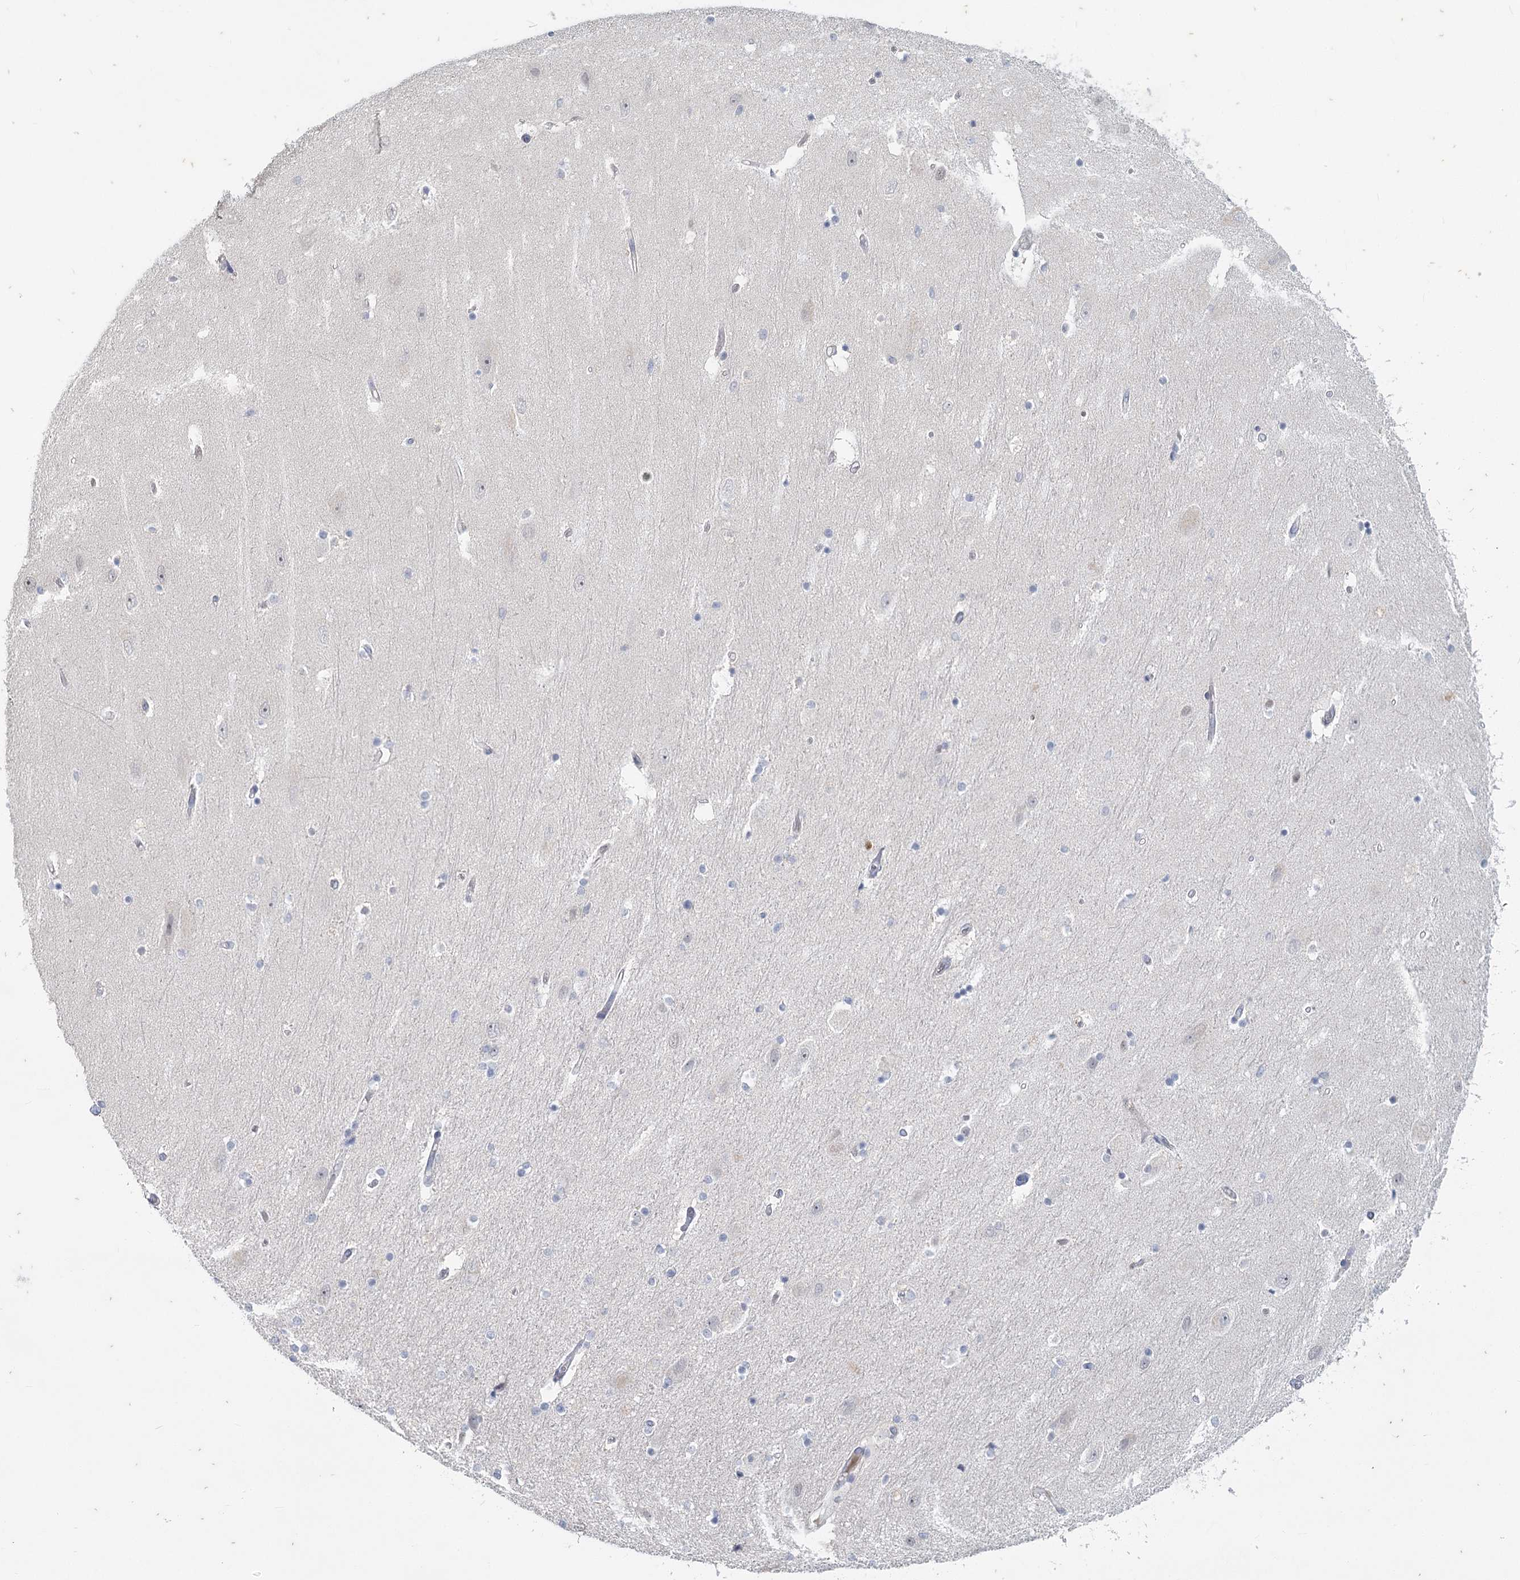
{"staining": {"intensity": "negative", "quantity": "none", "location": "none"}, "tissue": "hippocampus", "cell_type": "Glial cells", "image_type": "normal", "snomed": [{"axis": "morphology", "description": "Normal tissue, NOS"}, {"axis": "topography", "description": "Hippocampus"}], "caption": "Glial cells show no significant protein staining in unremarkable hippocampus. (DAB (3,3'-diaminobenzidine) IHC with hematoxylin counter stain).", "gene": "SLC9A3", "patient": {"sex": "female", "age": 54}}